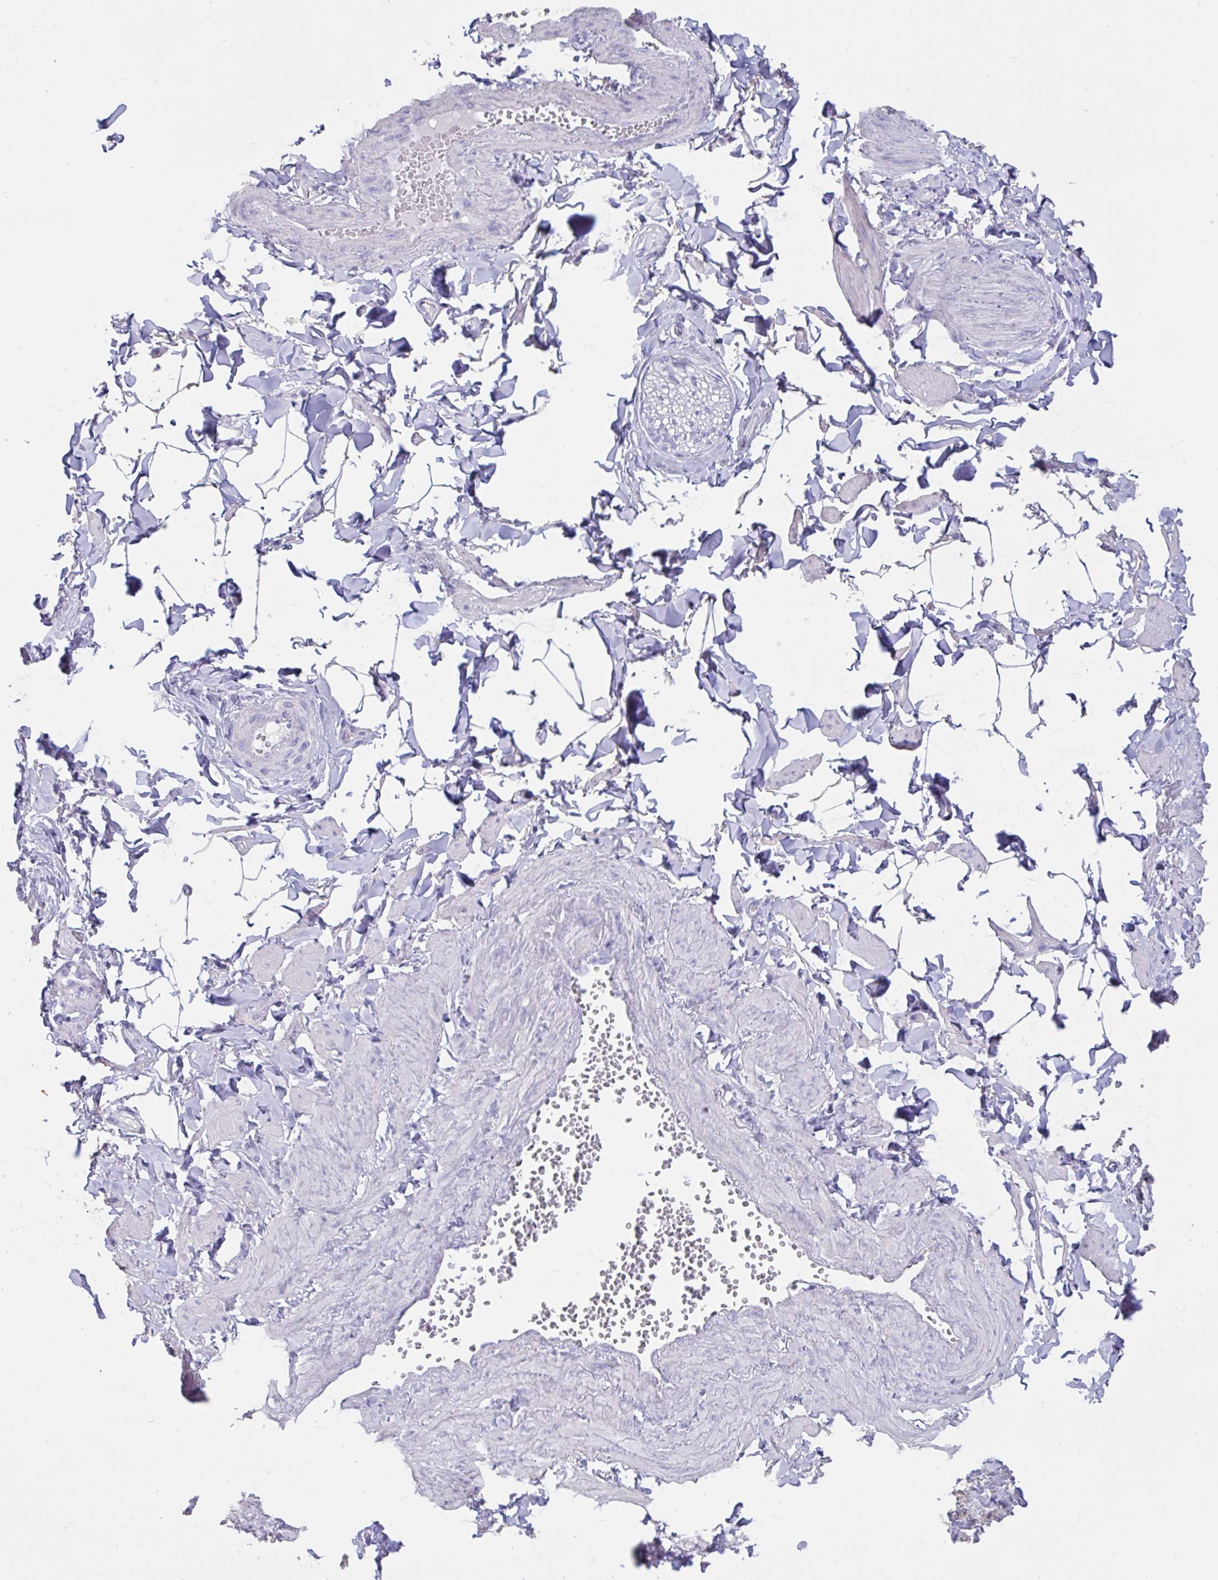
{"staining": {"intensity": "negative", "quantity": "none", "location": "none"}, "tissue": "adipose tissue", "cell_type": "Adipocytes", "image_type": "normal", "snomed": [{"axis": "morphology", "description": "Normal tissue, NOS"}, {"axis": "topography", "description": "Epididymis"}, {"axis": "topography", "description": "Peripheral nerve tissue"}], "caption": "High power microscopy image of an IHC micrograph of normal adipose tissue, revealing no significant positivity in adipocytes.", "gene": "TNNC1", "patient": {"sex": "male", "age": 32}}